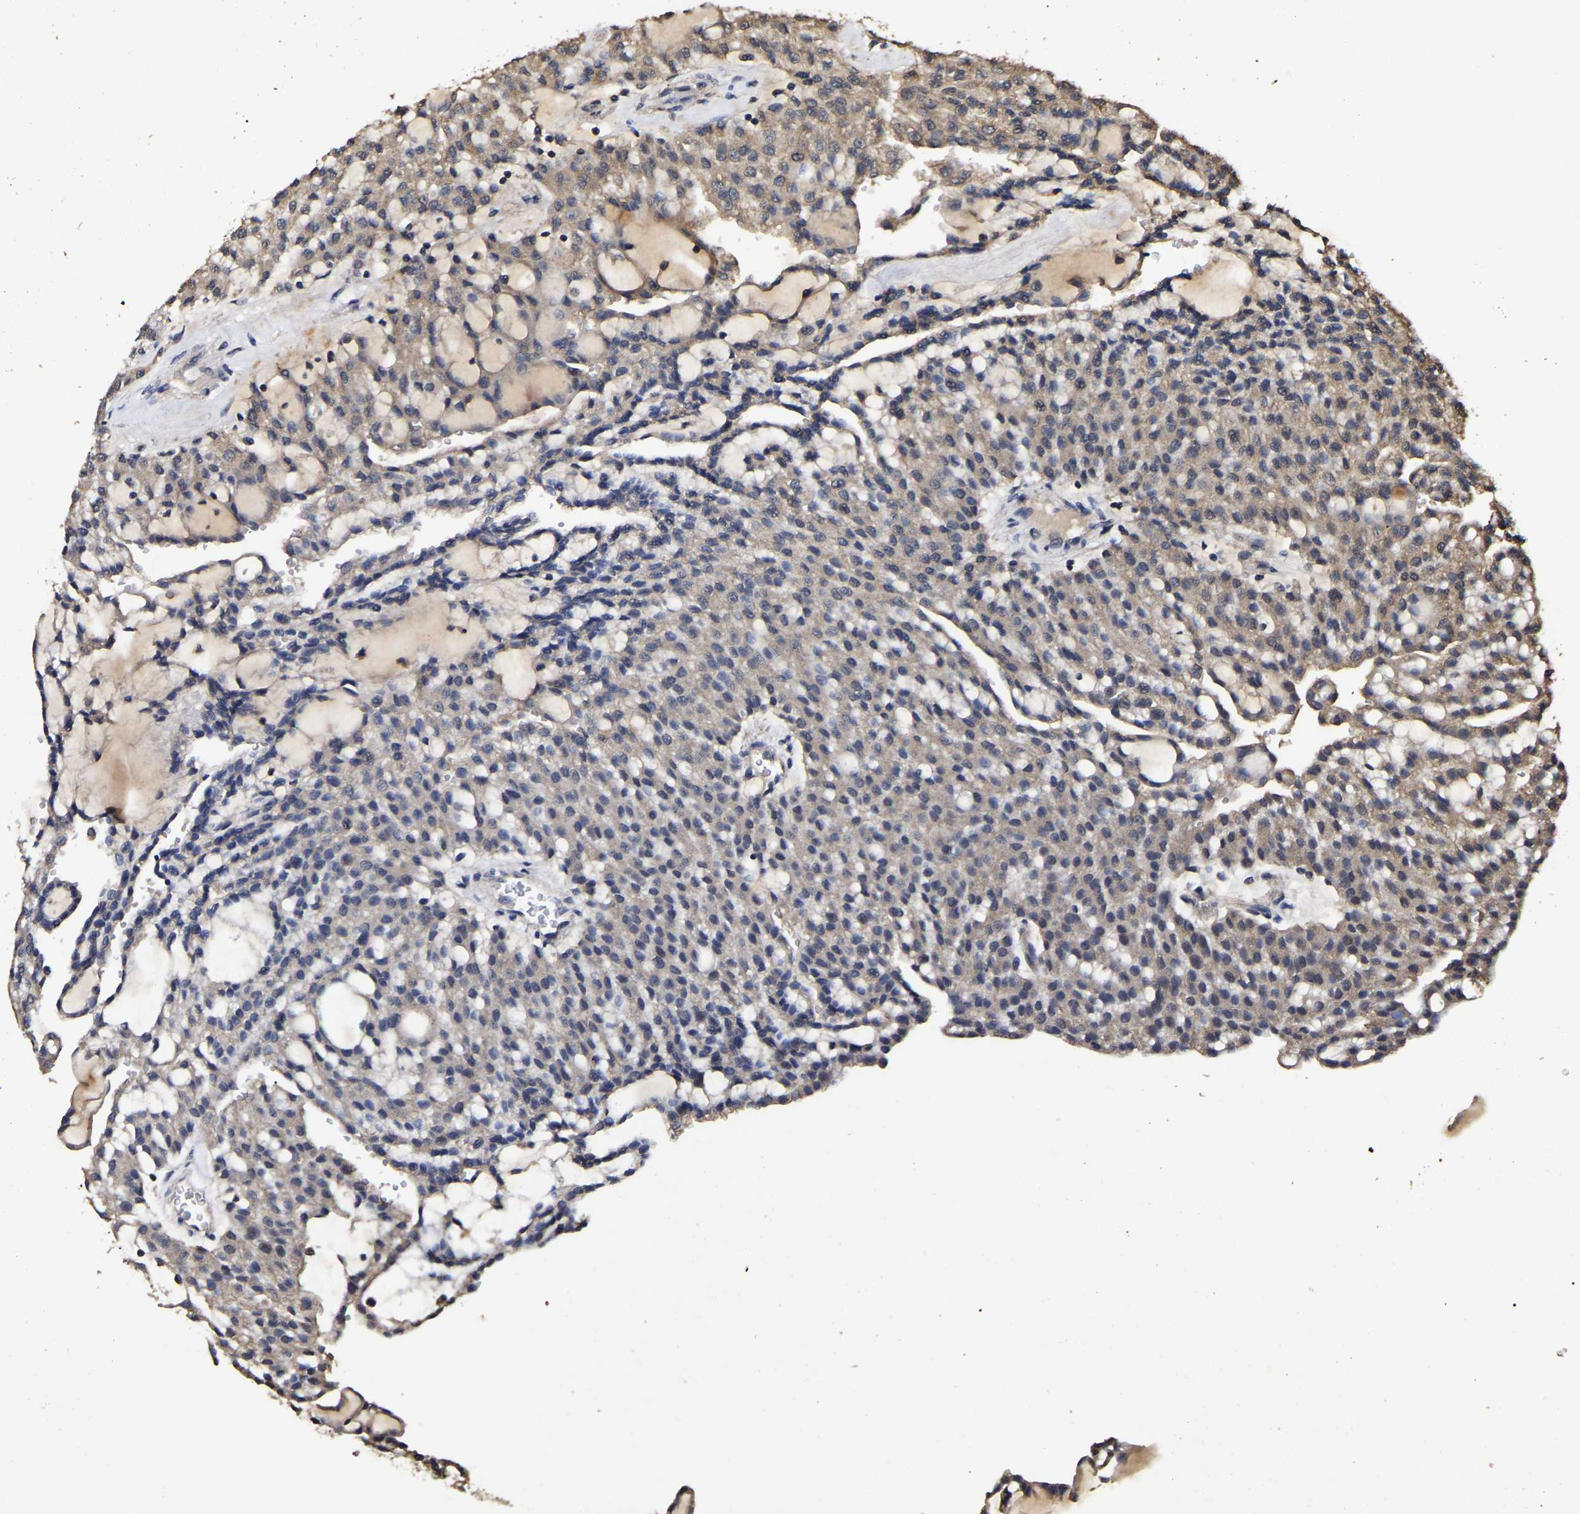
{"staining": {"intensity": "weak", "quantity": "25%-75%", "location": "cytoplasmic/membranous"}, "tissue": "renal cancer", "cell_type": "Tumor cells", "image_type": "cancer", "snomed": [{"axis": "morphology", "description": "Adenocarcinoma, NOS"}, {"axis": "topography", "description": "Kidney"}], "caption": "Tumor cells reveal low levels of weak cytoplasmic/membranous staining in about 25%-75% of cells in renal adenocarcinoma. The staining was performed using DAB (3,3'-diaminobenzidine), with brown indicating positive protein expression. Nuclei are stained blue with hematoxylin.", "gene": "STK32C", "patient": {"sex": "male", "age": 63}}